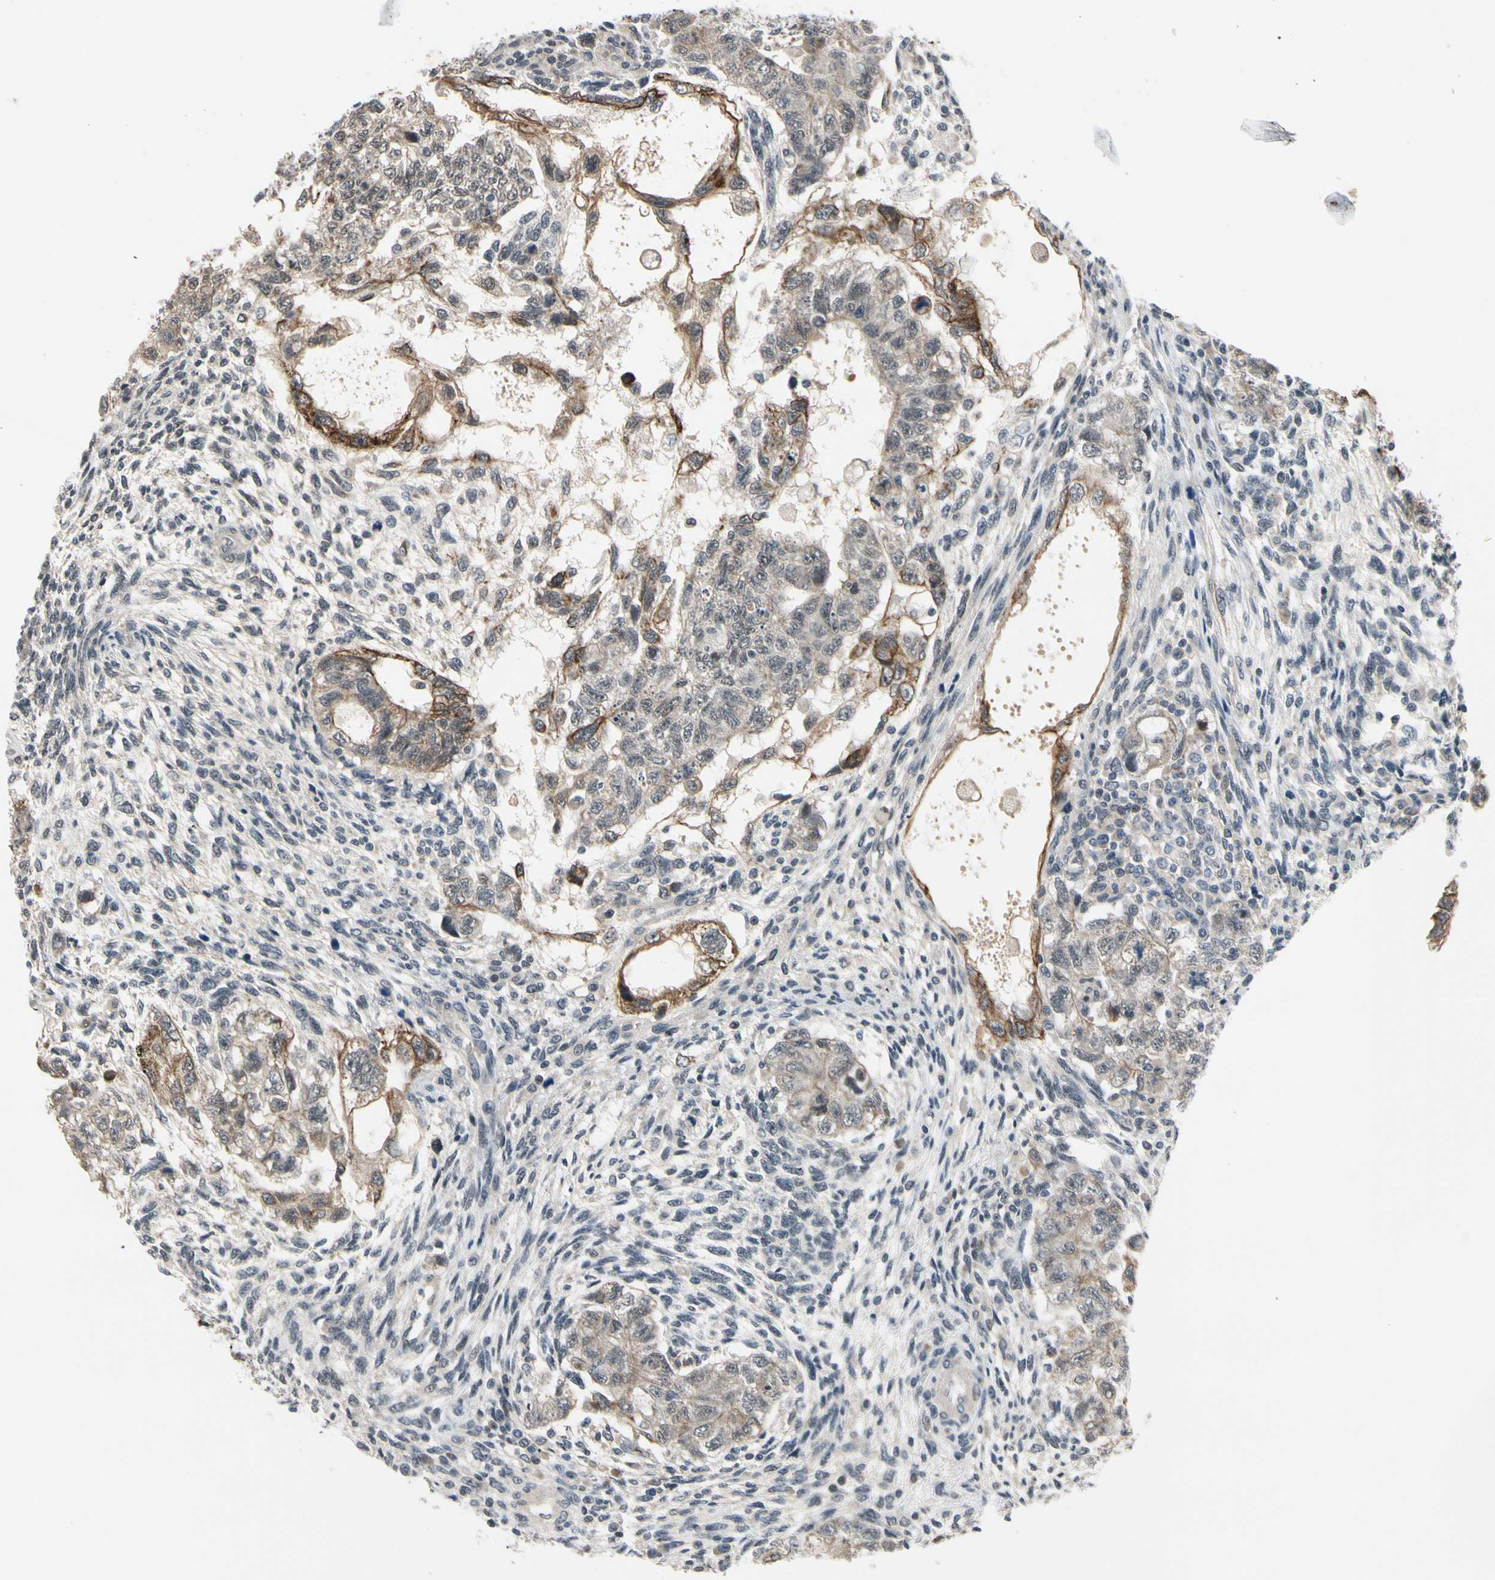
{"staining": {"intensity": "moderate", "quantity": "25%-75%", "location": "cytoplasmic/membranous"}, "tissue": "testis cancer", "cell_type": "Tumor cells", "image_type": "cancer", "snomed": [{"axis": "morphology", "description": "Normal tissue, NOS"}, {"axis": "morphology", "description": "Carcinoma, Embryonal, NOS"}, {"axis": "topography", "description": "Testis"}], "caption": "Protein expression analysis of human embryonal carcinoma (testis) reveals moderate cytoplasmic/membranous positivity in about 25%-75% of tumor cells.", "gene": "TAF12", "patient": {"sex": "male", "age": 36}}